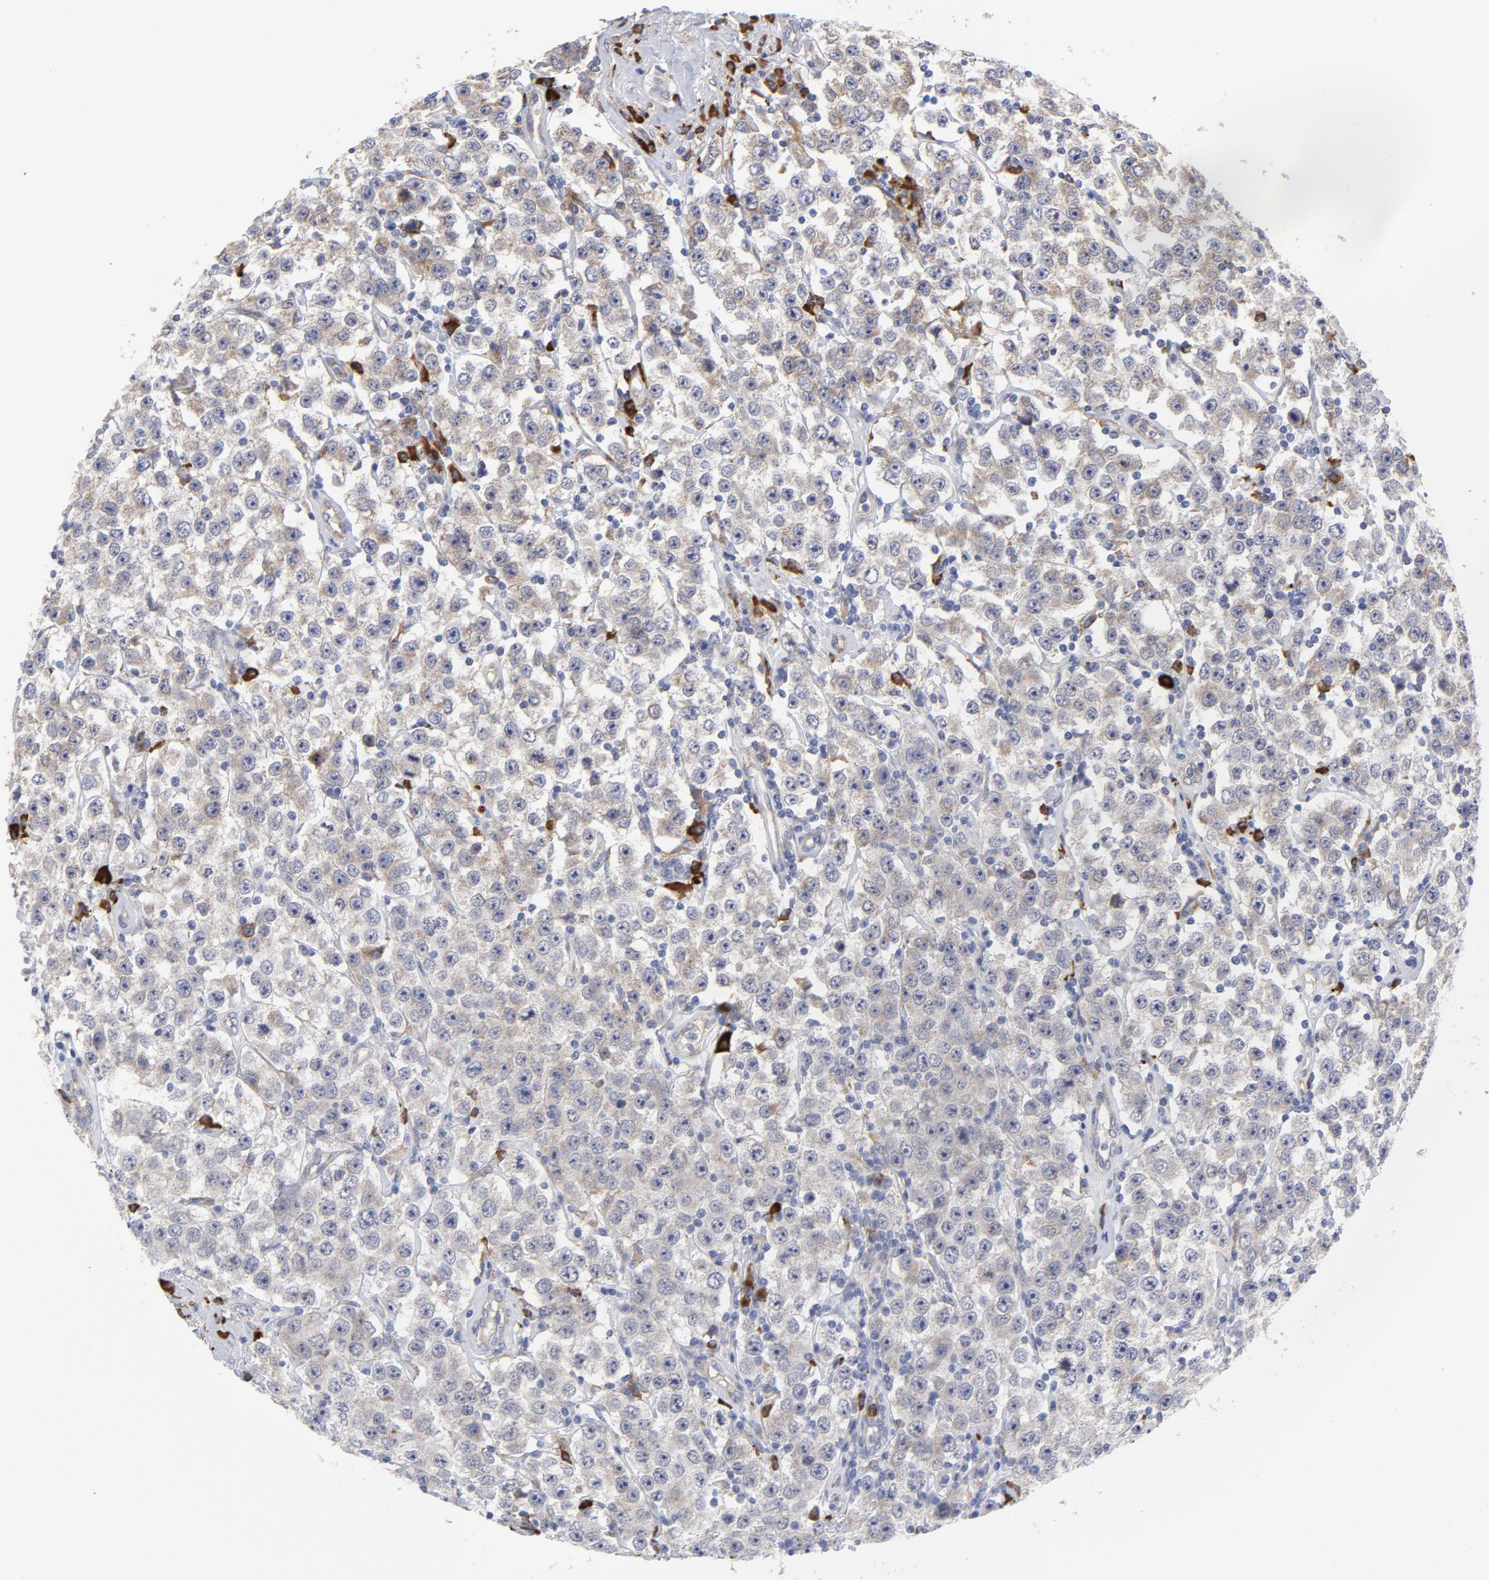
{"staining": {"intensity": "weak", "quantity": "<25%", "location": "cytoplasmic/membranous"}, "tissue": "testis cancer", "cell_type": "Tumor cells", "image_type": "cancer", "snomed": [{"axis": "morphology", "description": "Seminoma, NOS"}, {"axis": "topography", "description": "Testis"}], "caption": "Immunohistochemical staining of testis cancer (seminoma) shows no significant positivity in tumor cells. The staining is performed using DAB brown chromogen with nuclei counter-stained in using hematoxylin.", "gene": "RAPGEF3", "patient": {"sex": "male", "age": 52}}